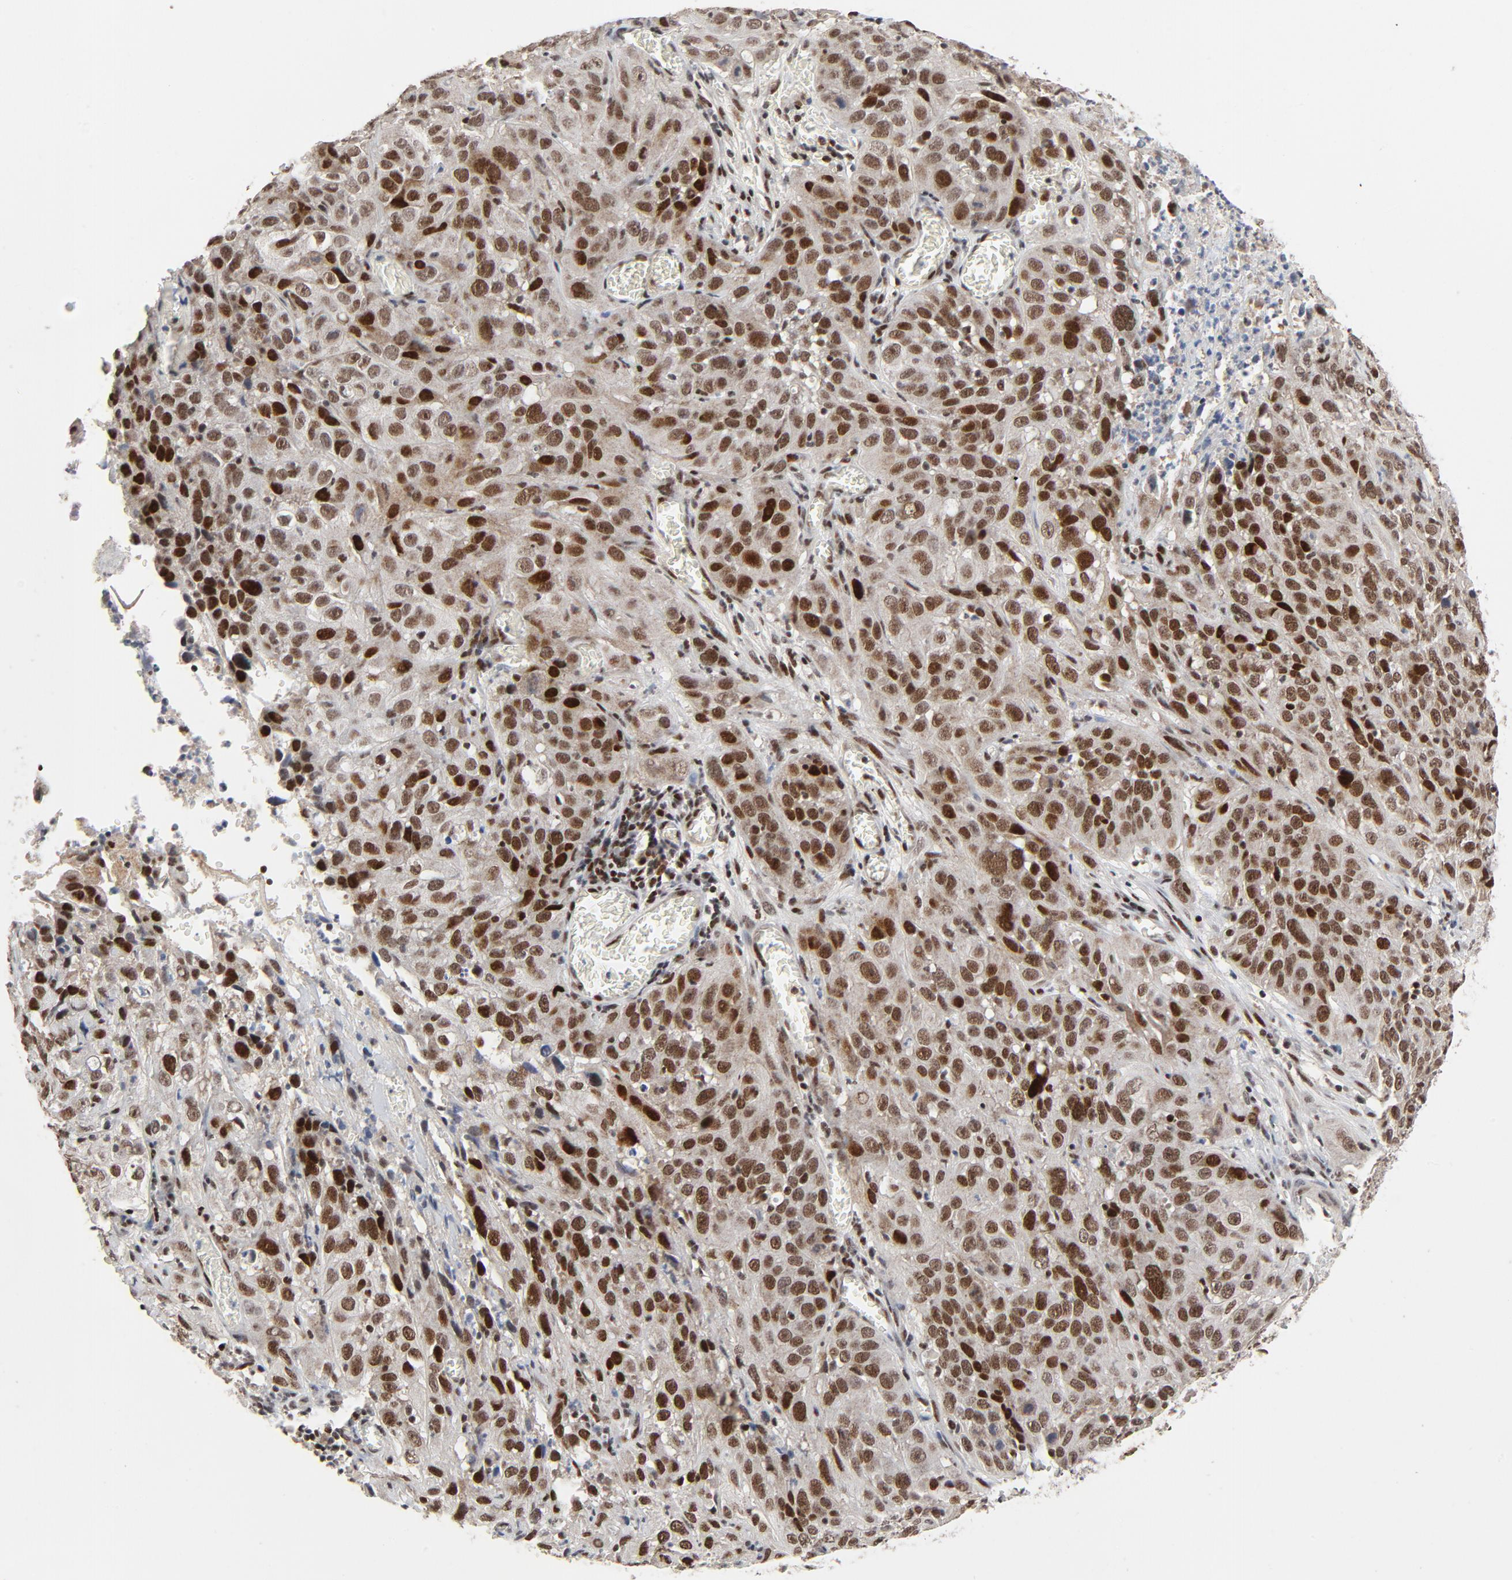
{"staining": {"intensity": "moderate", "quantity": ">75%", "location": "nuclear"}, "tissue": "cervical cancer", "cell_type": "Tumor cells", "image_type": "cancer", "snomed": [{"axis": "morphology", "description": "Squamous cell carcinoma, NOS"}, {"axis": "topography", "description": "Cervix"}], "caption": "Human cervical cancer stained with a brown dye demonstrates moderate nuclear positive staining in about >75% of tumor cells.", "gene": "GTF2I", "patient": {"sex": "female", "age": 32}}